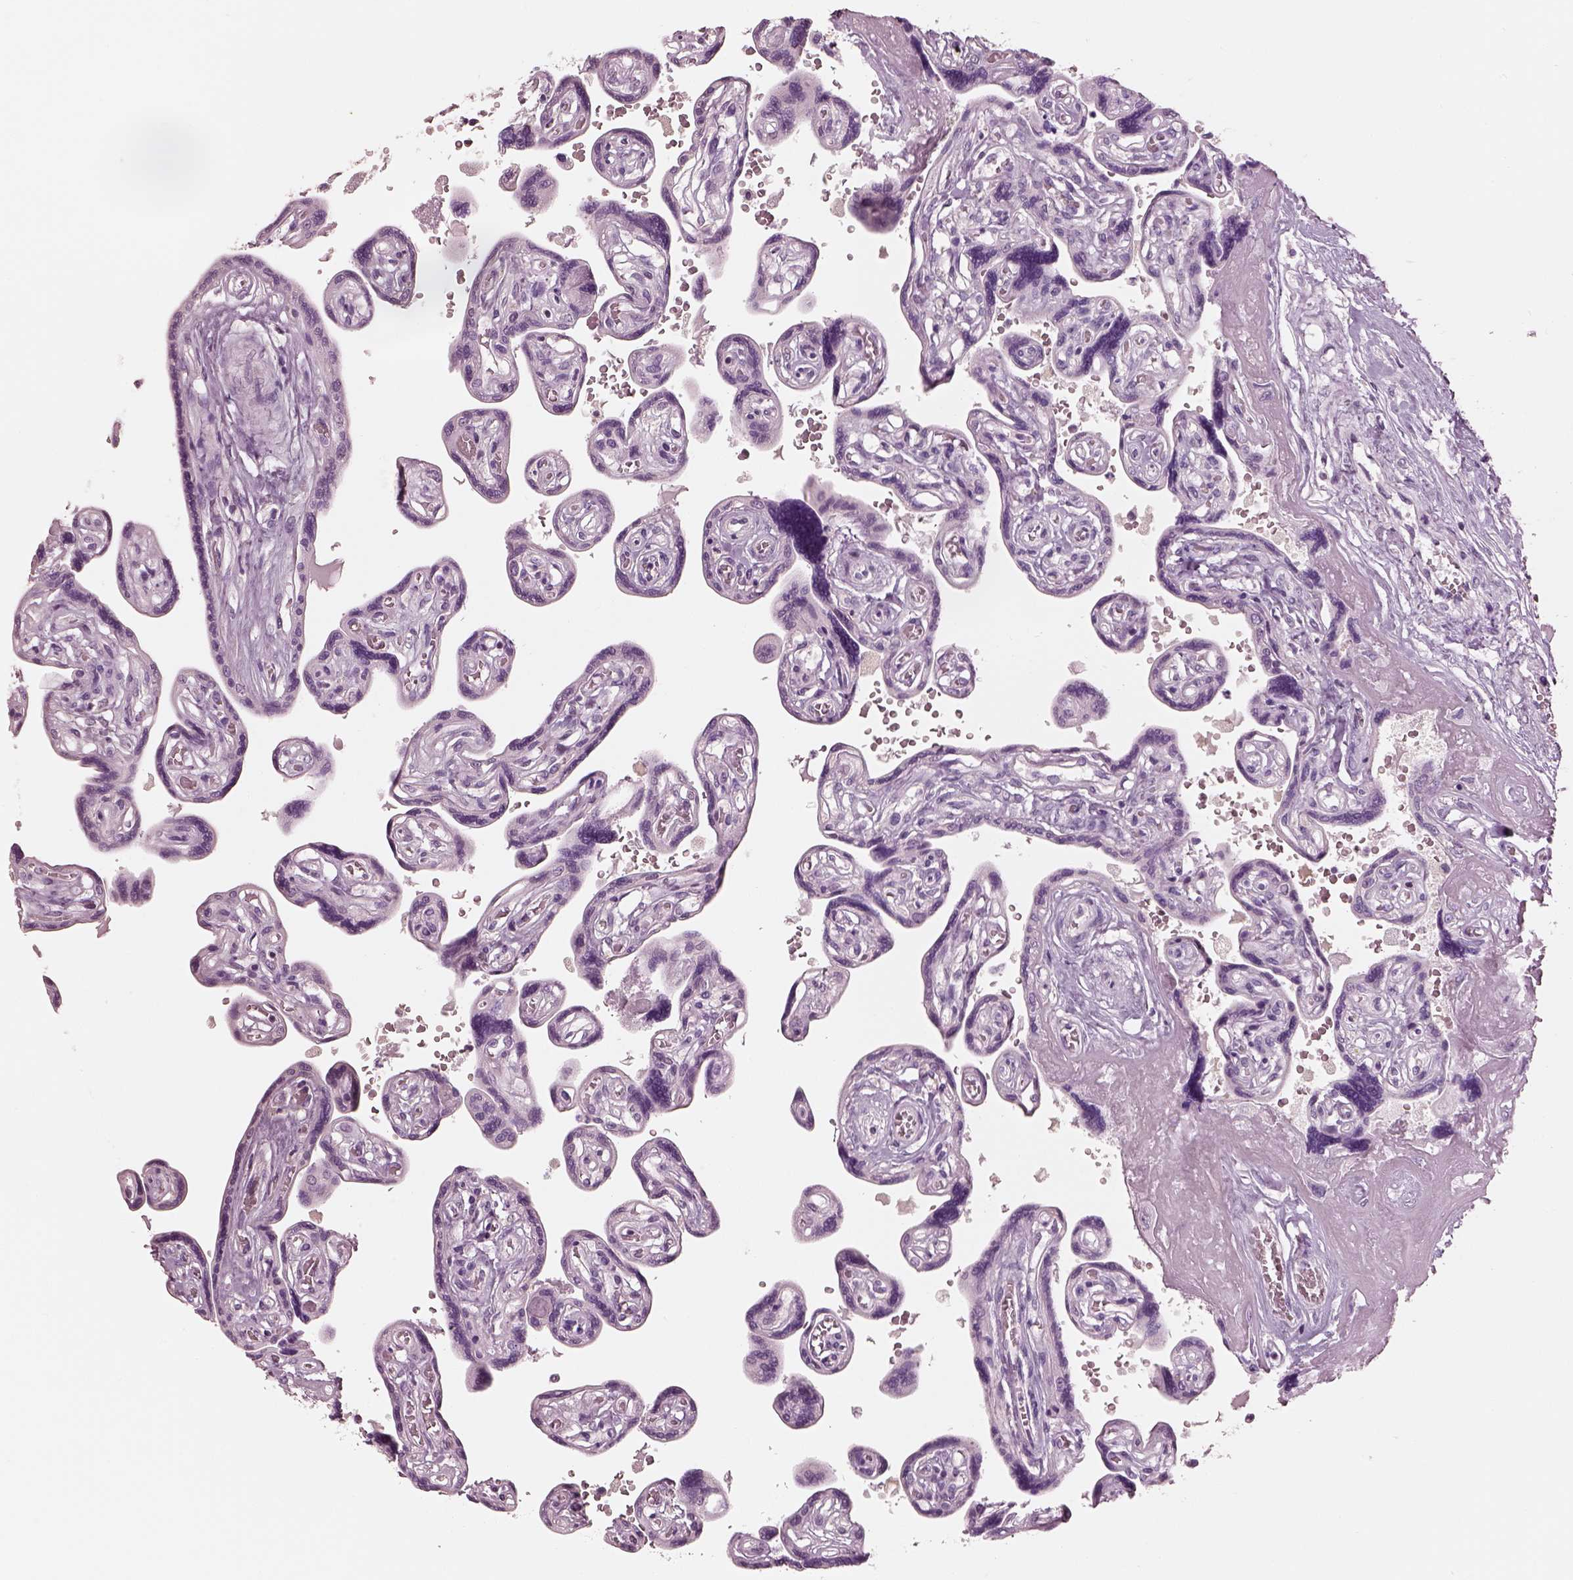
{"staining": {"intensity": "negative", "quantity": "none", "location": "none"}, "tissue": "placenta", "cell_type": "Decidual cells", "image_type": "normal", "snomed": [{"axis": "morphology", "description": "Normal tissue, NOS"}, {"axis": "topography", "description": "Placenta"}], "caption": "An immunohistochemistry (IHC) image of unremarkable placenta is shown. There is no staining in decidual cells of placenta. The staining is performed using DAB brown chromogen with nuclei counter-stained in using hematoxylin.", "gene": "ELSPBP1", "patient": {"sex": "female", "age": 32}}